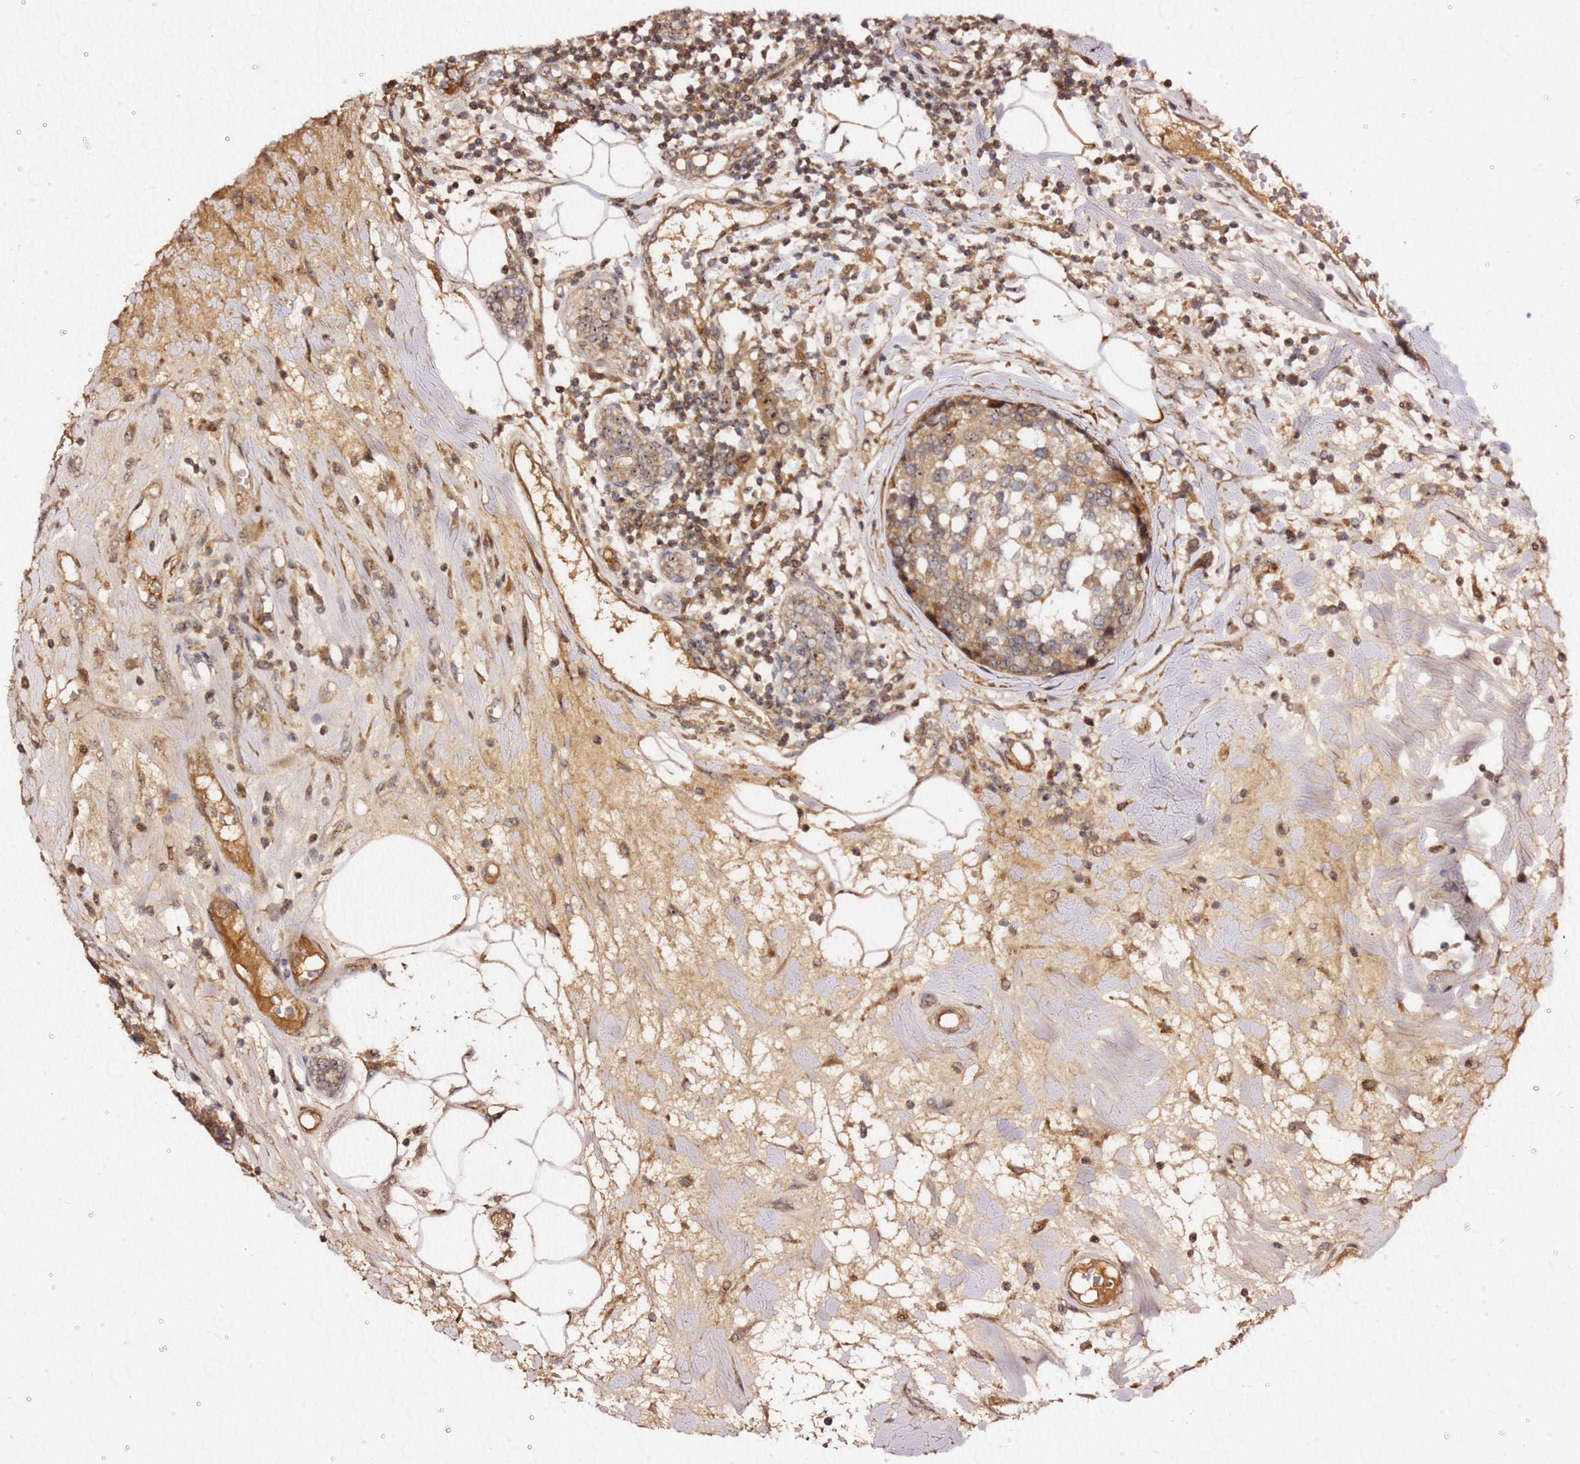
{"staining": {"intensity": "moderate", "quantity": ">75%", "location": "cytoplasmic/membranous"}, "tissue": "breast cancer", "cell_type": "Tumor cells", "image_type": "cancer", "snomed": [{"axis": "morphology", "description": "Lobular carcinoma"}, {"axis": "topography", "description": "Breast"}], "caption": "Immunohistochemical staining of breast cancer reveals medium levels of moderate cytoplasmic/membranous expression in approximately >75% of tumor cells.", "gene": "KIF25", "patient": {"sex": "female", "age": 59}}